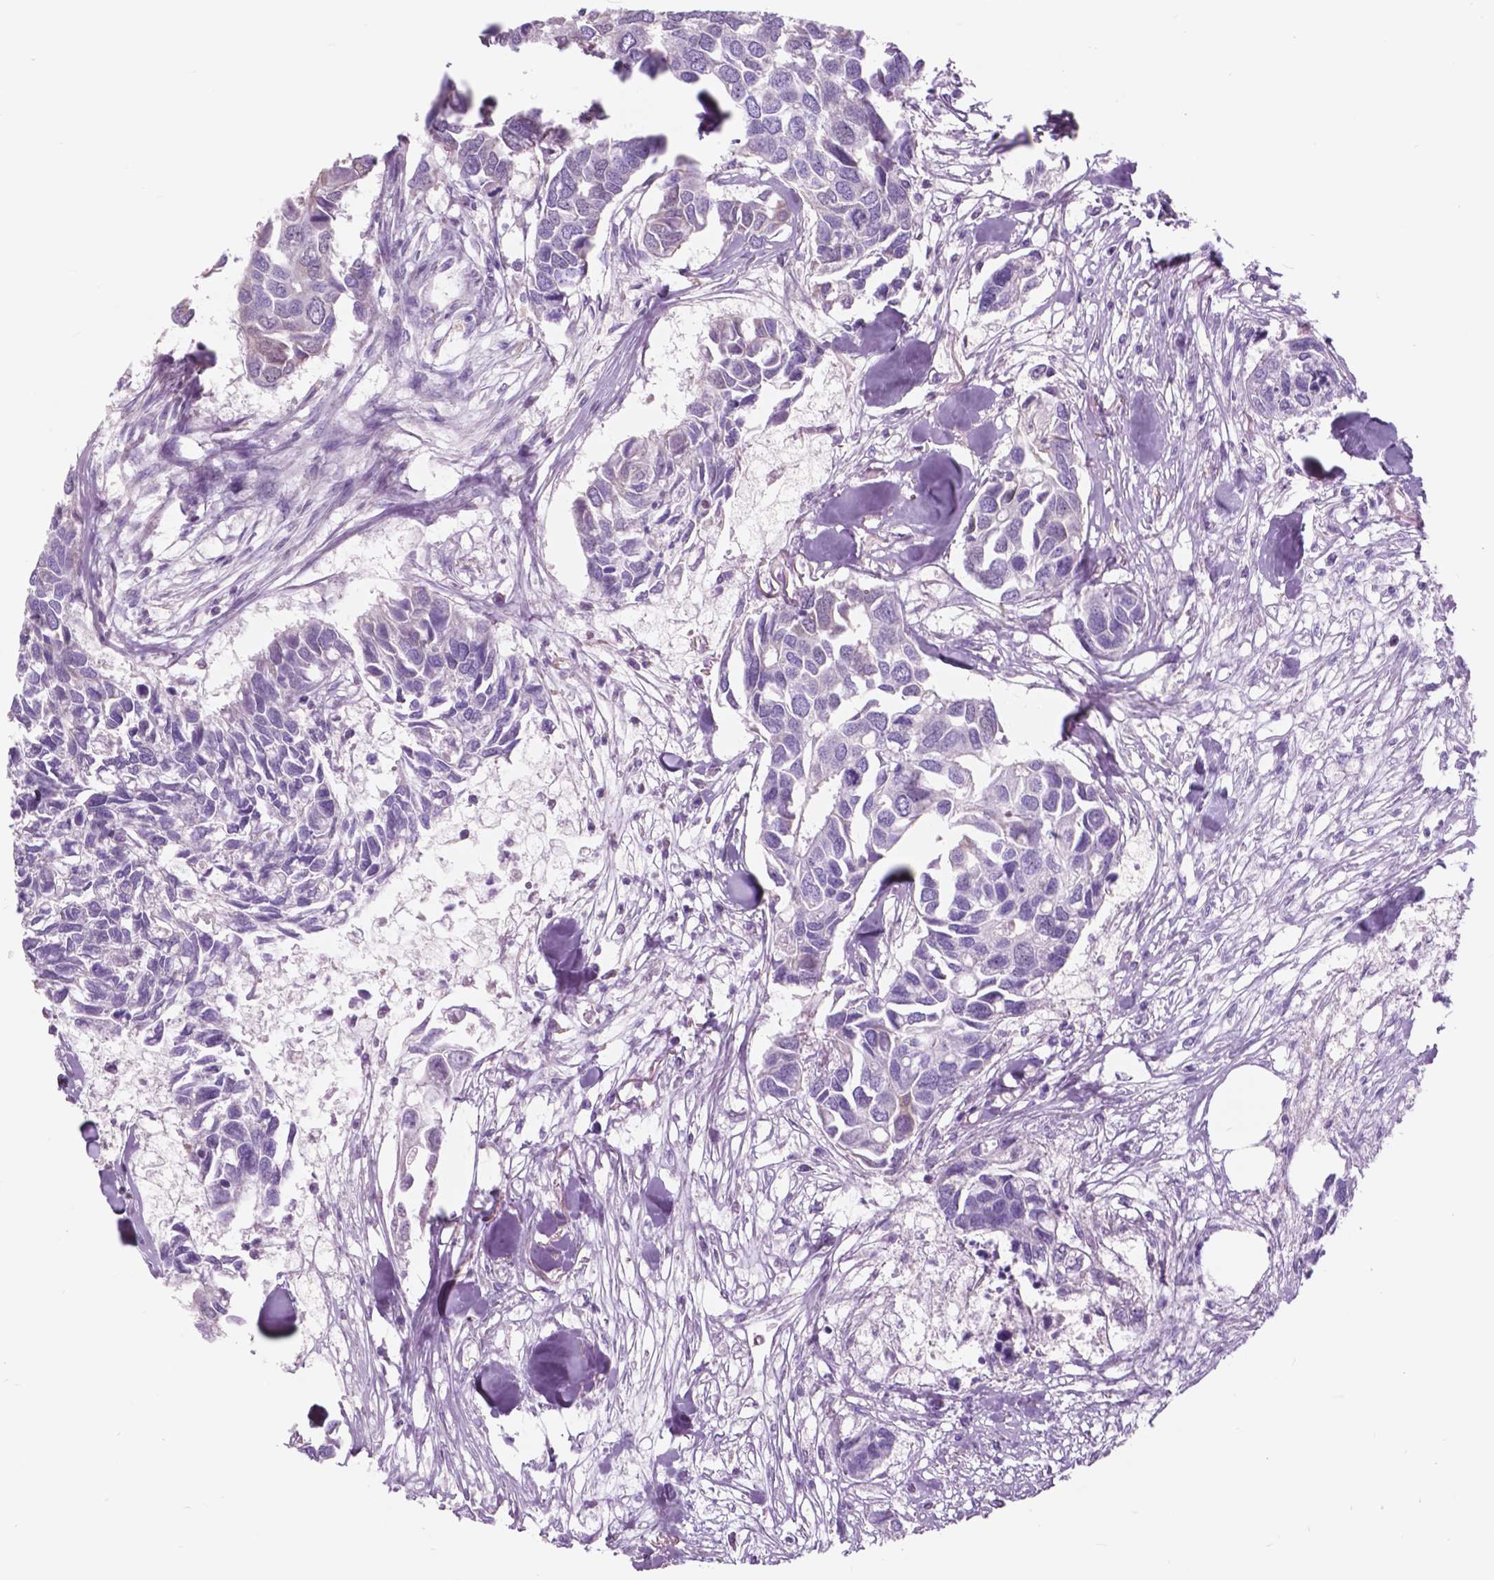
{"staining": {"intensity": "negative", "quantity": "none", "location": "none"}, "tissue": "breast cancer", "cell_type": "Tumor cells", "image_type": "cancer", "snomed": [{"axis": "morphology", "description": "Duct carcinoma"}, {"axis": "topography", "description": "Breast"}], "caption": "This is an immunohistochemistry (IHC) photomicrograph of human breast cancer. There is no staining in tumor cells.", "gene": "FXYD2", "patient": {"sex": "female", "age": 83}}